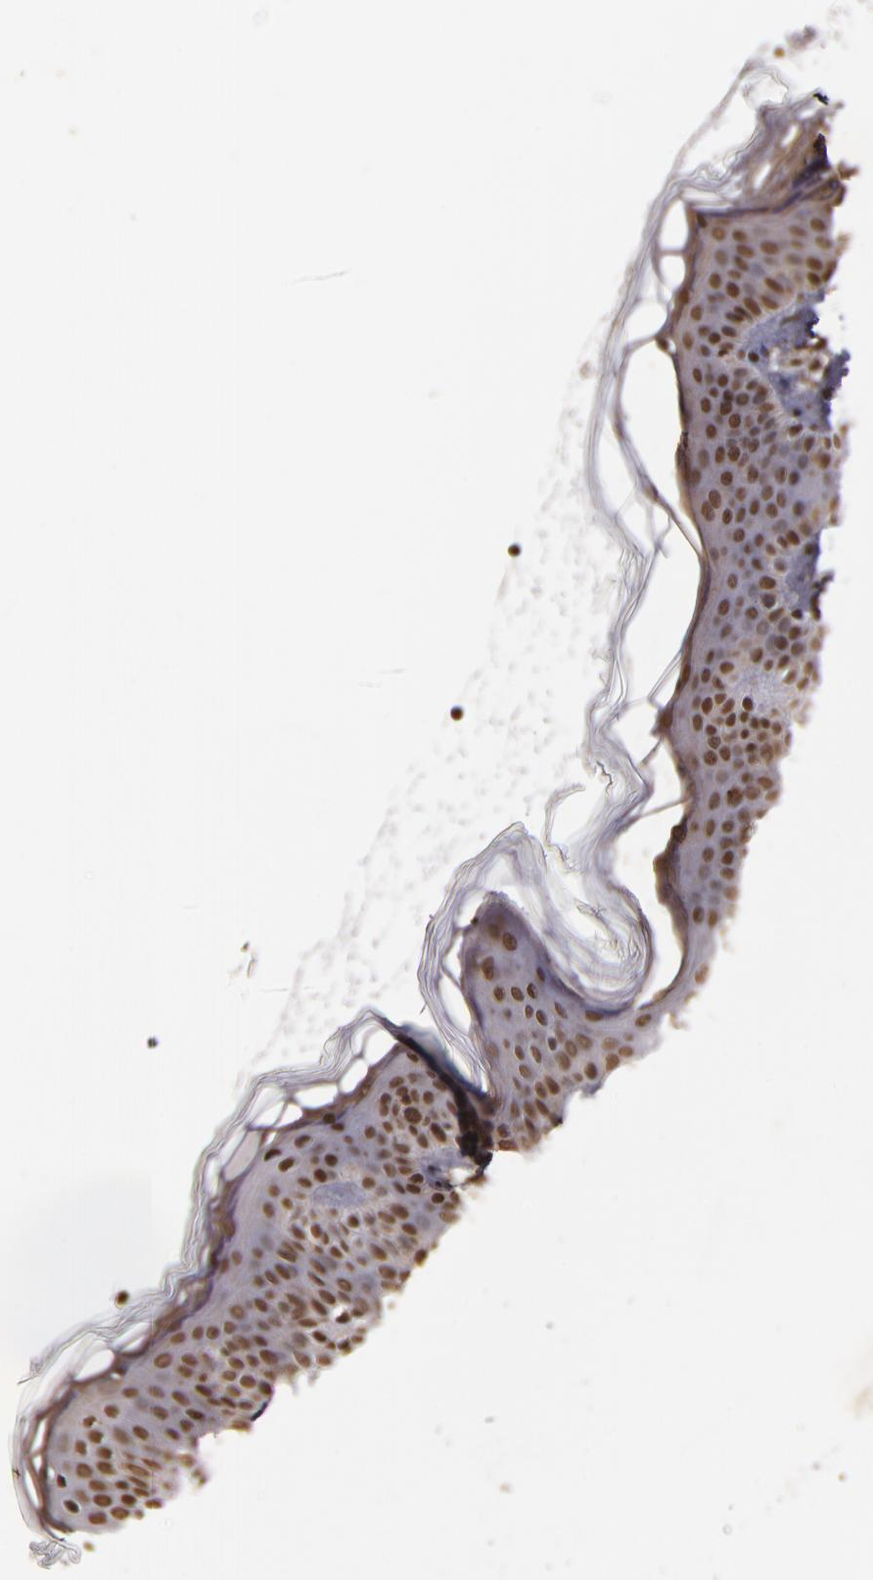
{"staining": {"intensity": "strong", "quantity": ">75%", "location": "nuclear"}, "tissue": "skin", "cell_type": "Fibroblasts", "image_type": "normal", "snomed": [{"axis": "morphology", "description": "Normal tissue, NOS"}, {"axis": "topography", "description": "Skin"}], "caption": "Skin stained with a brown dye demonstrates strong nuclear positive expression in about >75% of fibroblasts.", "gene": "CUL3", "patient": {"sex": "female", "age": 4}}